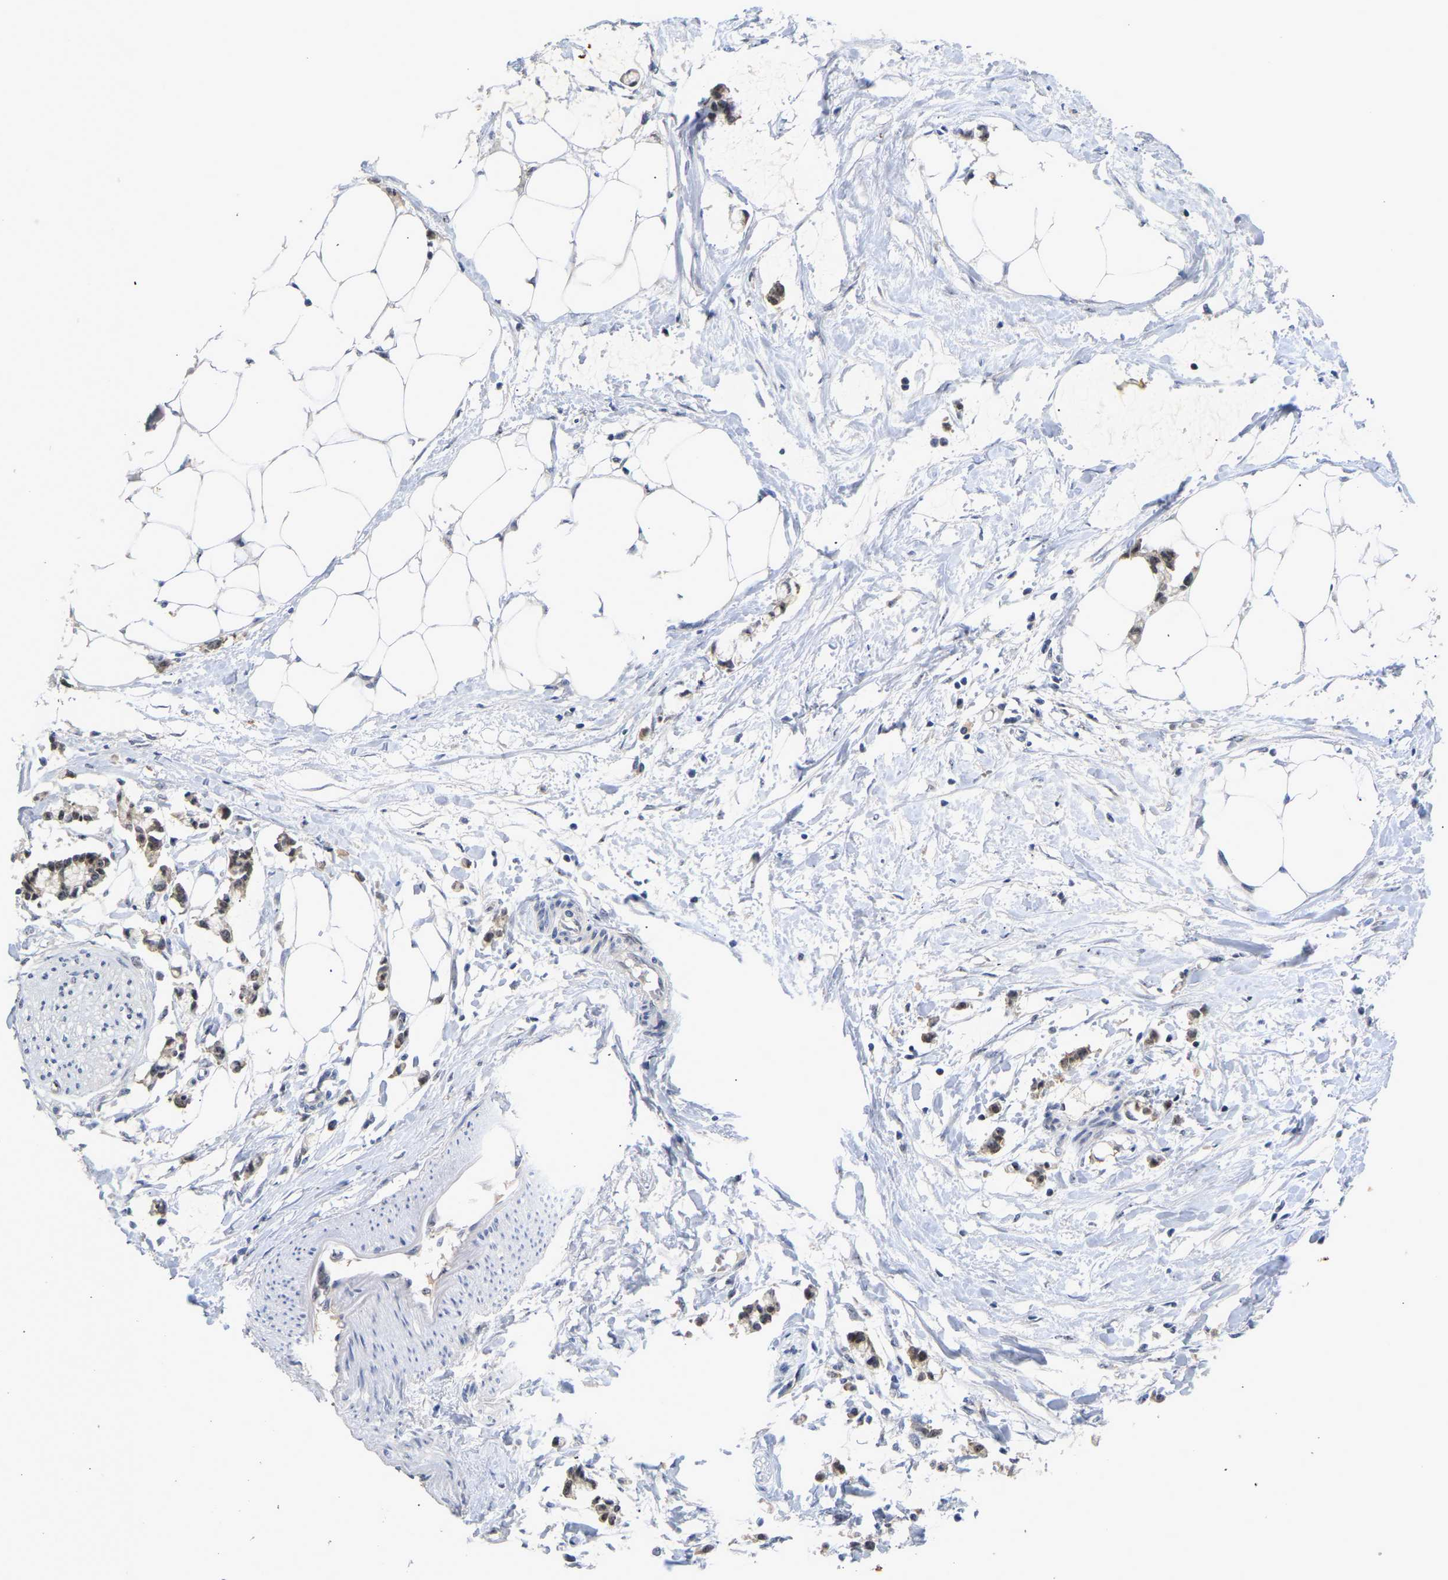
{"staining": {"intensity": "negative", "quantity": "none", "location": "none"}, "tissue": "adipose tissue", "cell_type": "Adipocytes", "image_type": "normal", "snomed": [{"axis": "morphology", "description": "Normal tissue, NOS"}, {"axis": "morphology", "description": "Adenocarcinoma, NOS"}, {"axis": "topography", "description": "Colon"}, {"axis": "topography", "description": "Peripheral nerve tissue"}], "caption": "DAB immunohistochemical staining of unremarkable adipose tissue demonstrates no significant staining in adipocytes.", "gene": "NLE1", "patient": {"sex": "male", "age": 14}}